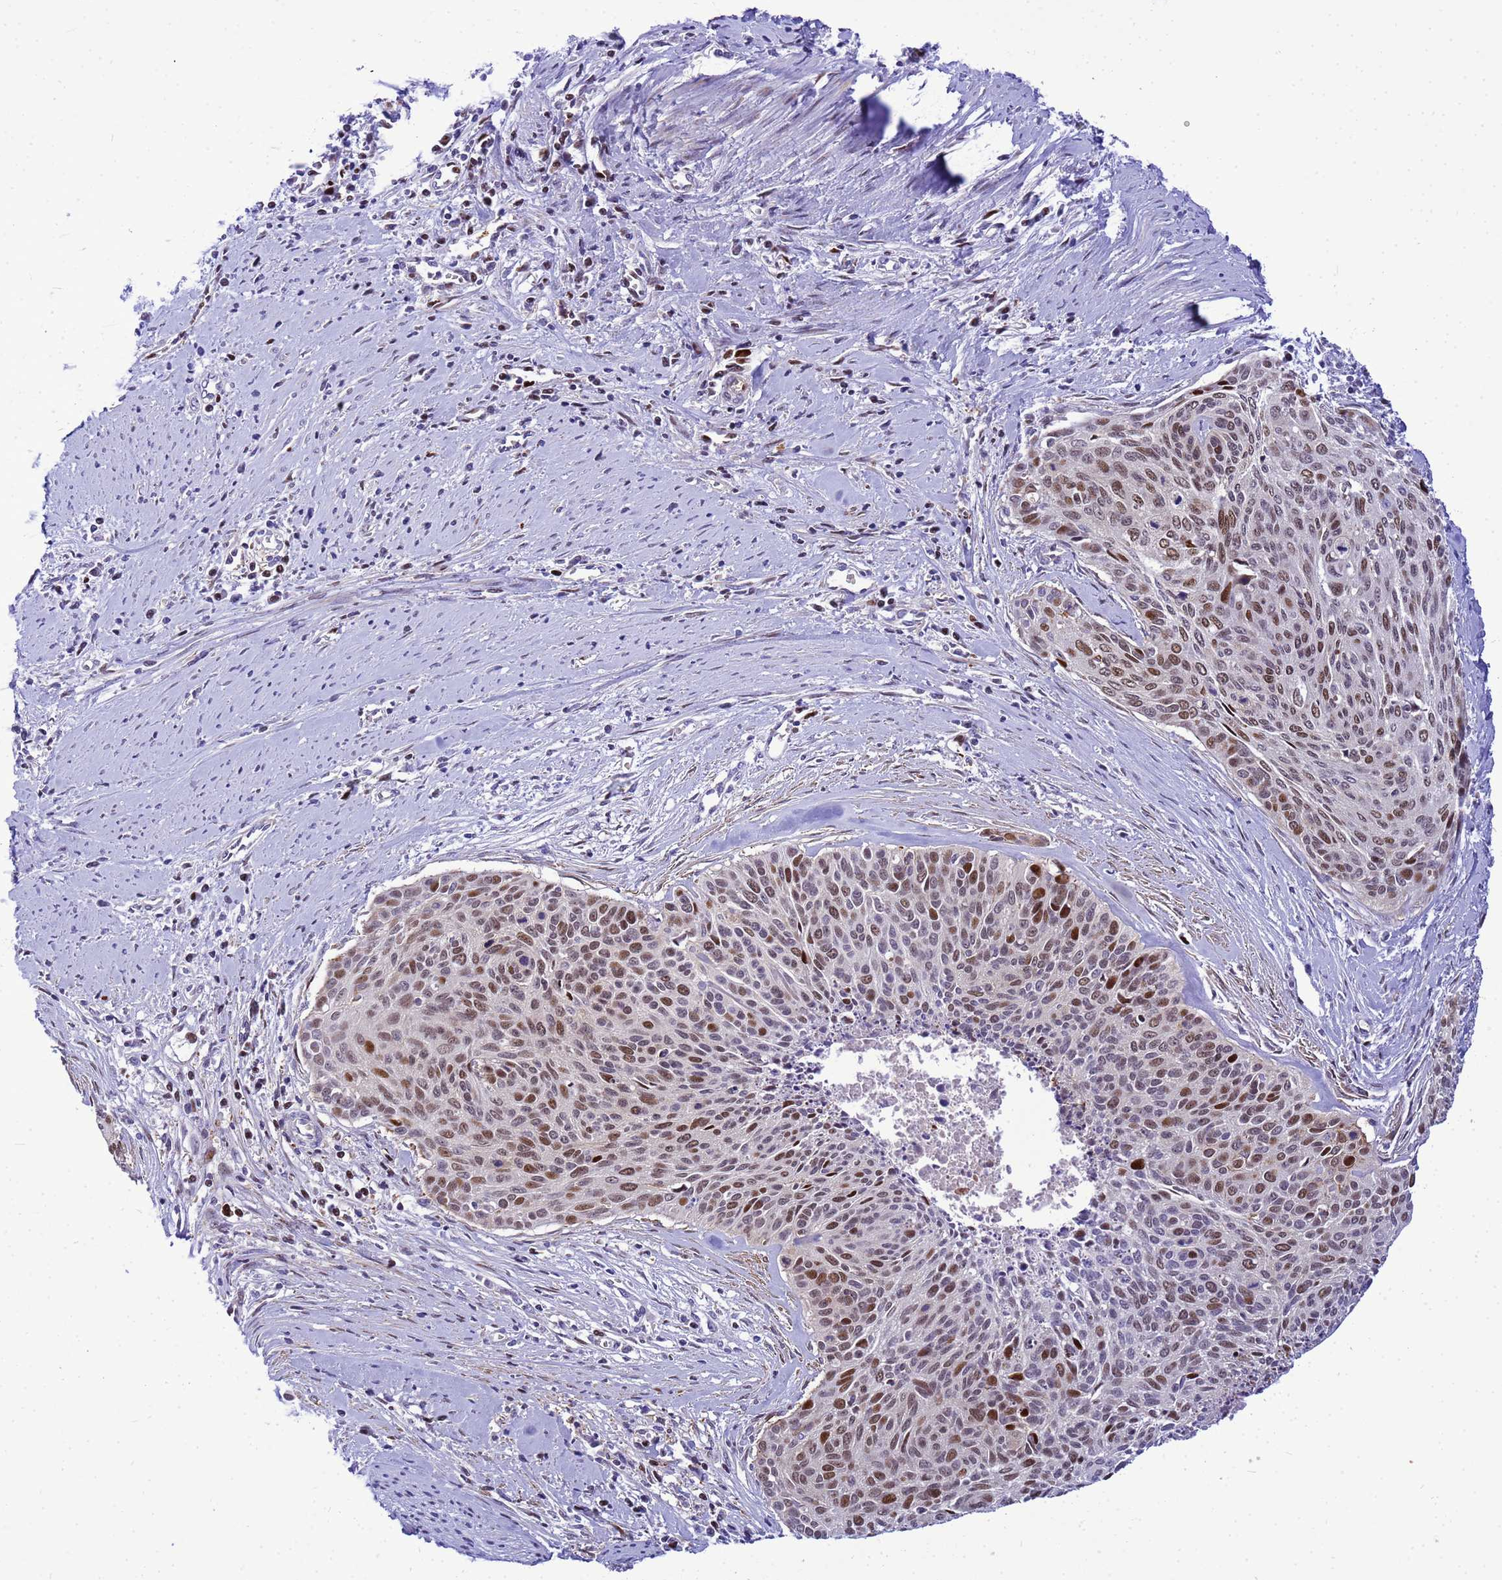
{"staining": {"intensity": "moderate", "quantity": ">75%", "location": "nuclear"}, "tissue": "cervical cancer", "cell_type": "Tumor cells", "image_type": "cancer", "snomed": [{"axis": "morphology", "description": "Squamous cell carcinoma, NOS"}, {"axis": "topography", "description": "Cervix"}], "caption": "There is medium levels of moderate nuclear staining in tumor cells of squamous cell carcinoma (cervical), as demonstrated by immunohistochemical staining (brown color).", "gene": "ADAMTS7", "patient": {"sex": "female", "age": 55}}